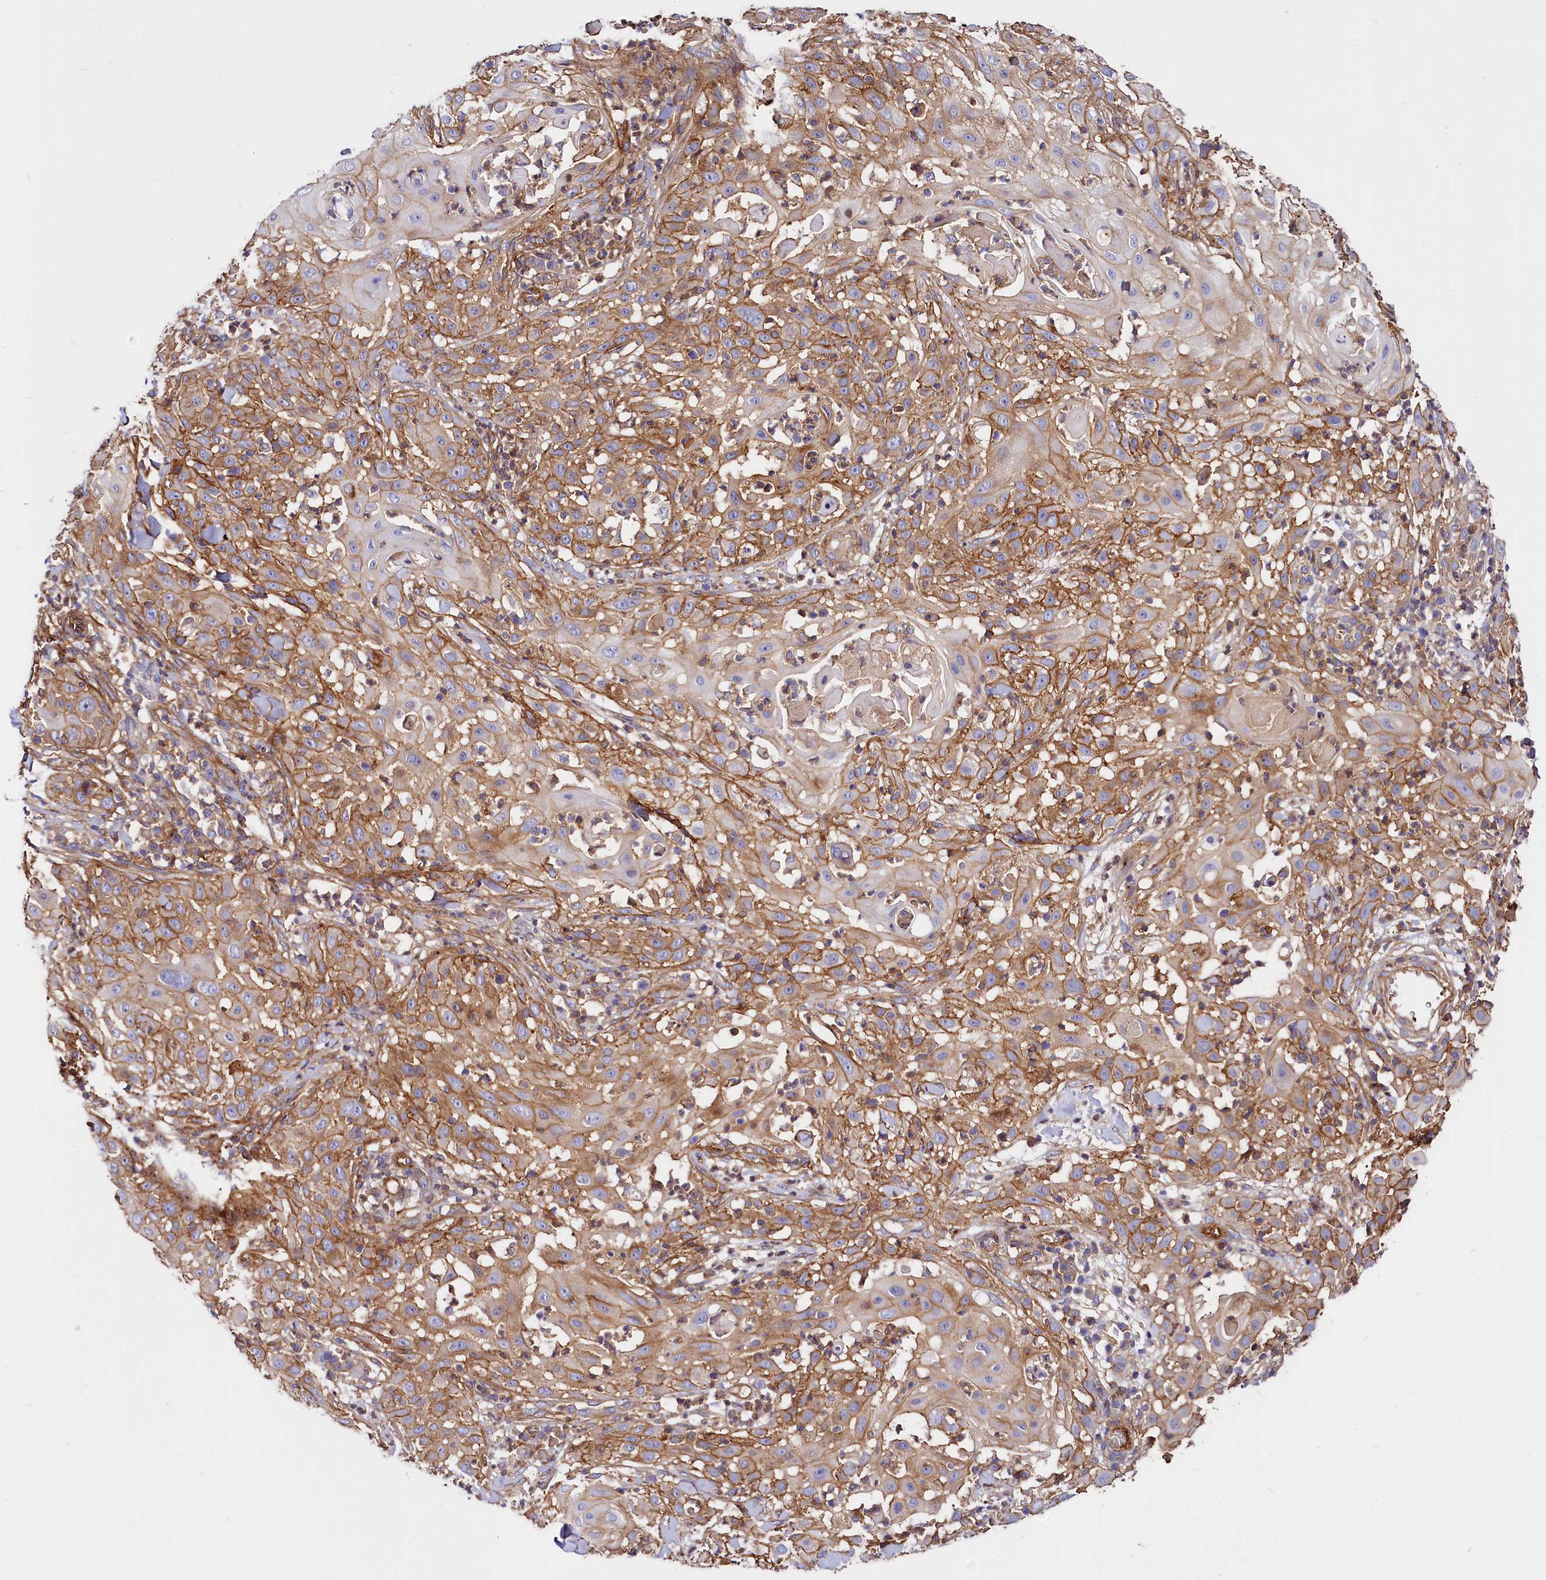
{"staining": {"intensity": "moderate", "quantity": ">75%", "location": "cytoplasmic/membranous"}, "tissue": "skin cancer", "cell_type": "Tumor cells", "image_type": "cancer", "snomed": [{"axis": "morphology", "description": "Squamous cell carcinoma, NOS"}, {"axis": "topography", "description": "Skin"}], "caption": "Protein expression analysis of skin cancer (squamous cell carcinoma) displays moderate cytoplasmic/membranous expression in about >75% of tumor cells. (DAB = brown stain, brightfield microscopy at high magnification).", "gene": "ANO6", "patient": {"sex": "female", "age": 44}}